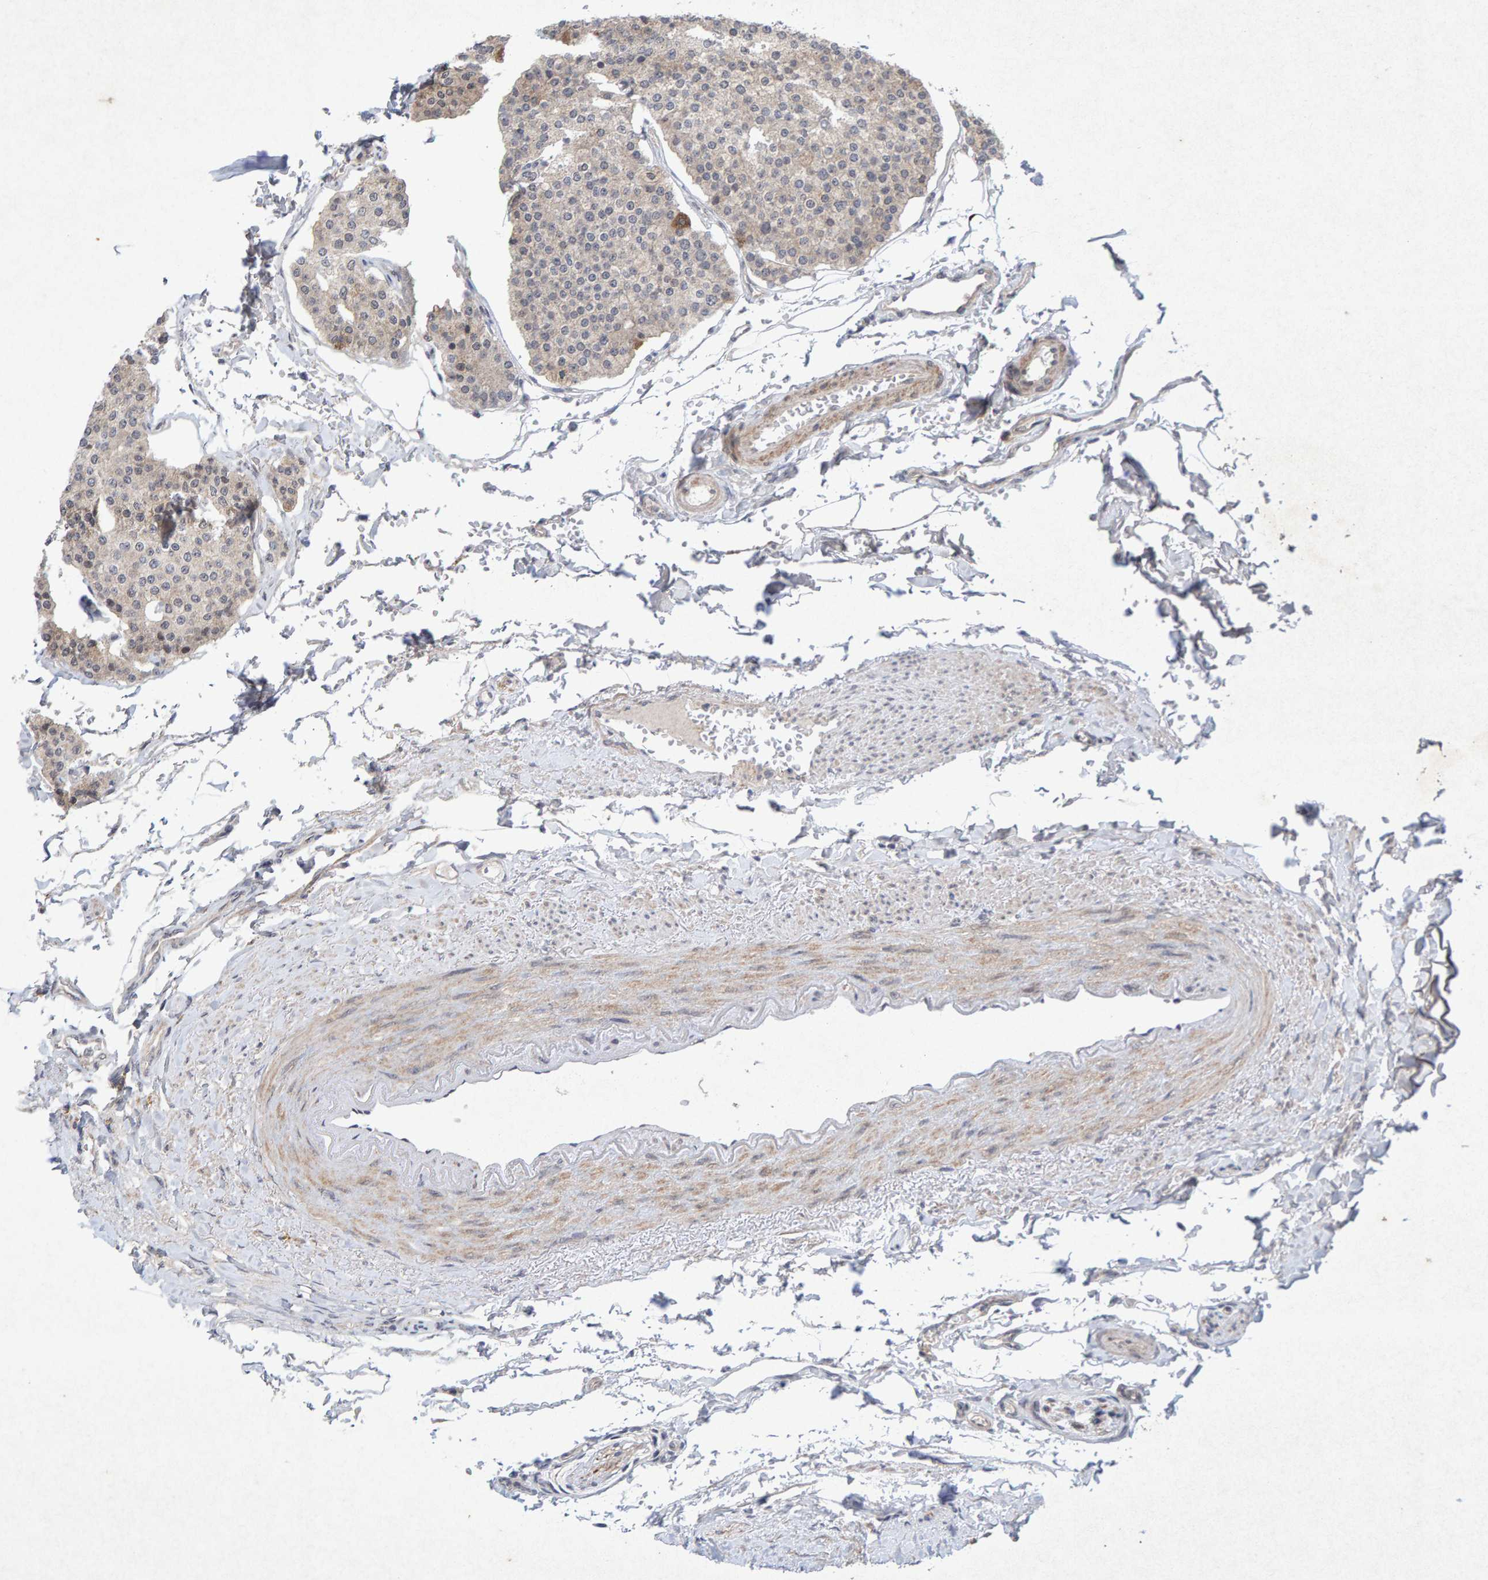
{"staining": {"intensity": "weak", "quantity": "<25%", "location": "cytoplasmic/membranous"}, "tissue": "carcinoid", "cell_type": "Tumor cells", "image_type": "cancer", "snomed": [{"axis": "morphology", "description": "Carcinoid, malignant, NOS"}, {"axis": "topography", "description": "Colon"}], "caption": "Immunohistochemistry photomicrograph of carcinoid (malignant) stained for a protein (brown), which demonstrates no positivity in tumor cells. (IHC, brightfield microscopy, high magnification).", "gene": "CDH2", "patient": {"sex": "female", "age": 61}}